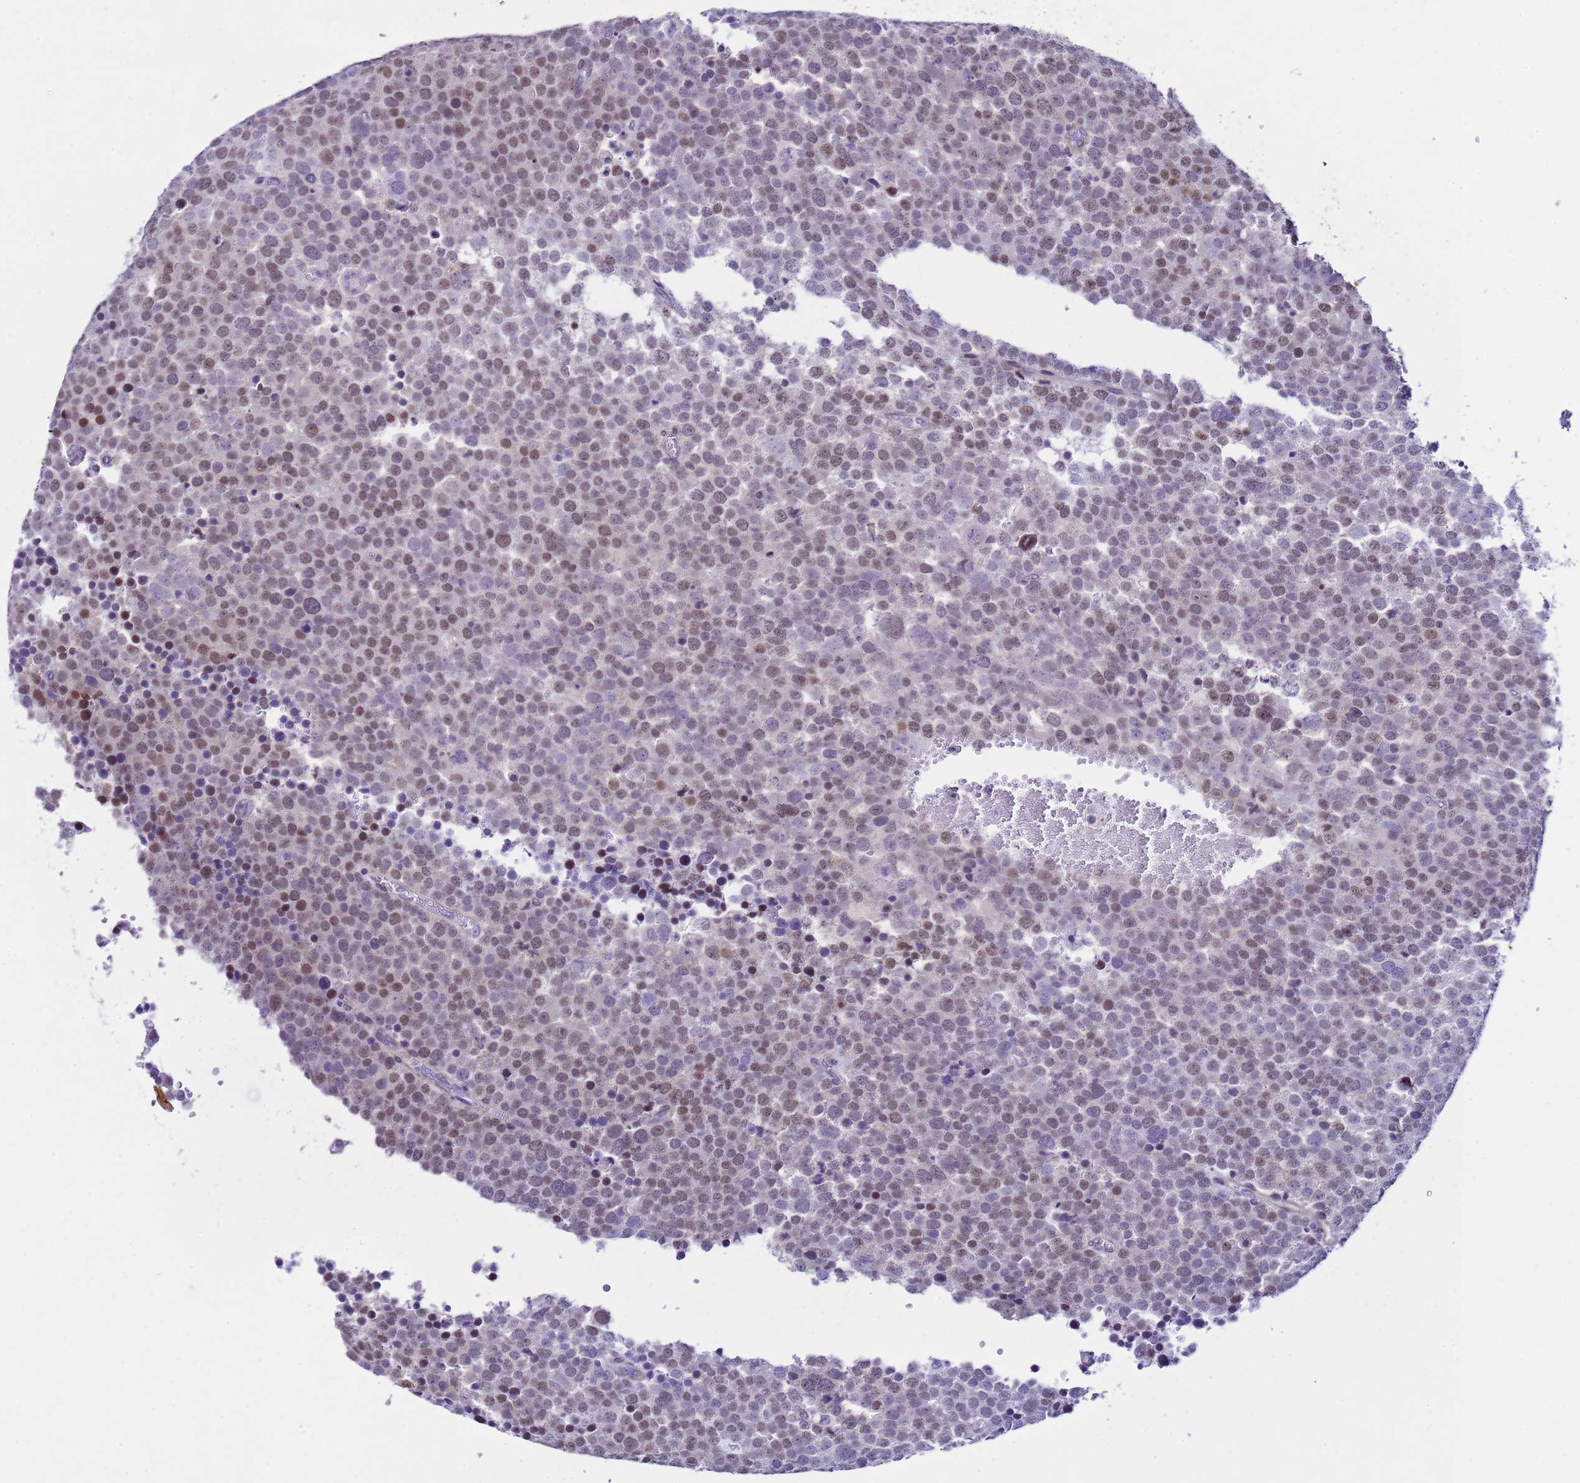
{"staining": {"intensity": "moderate", "quantity": ">75%", "location": "nuclear"}, "tissue": "testis cancer", "cell_type": "Tumor cells", "image_type": "cancer", "snomed": [{"axis": "morphology", "description": "Seminoma, NOS"}, {"axis": "topography", "description": "Testis"}], "caption": "This micrograph demonstrates immunohistochemistry (IHC) staining of human testis cancer, with medium moderate nuclear positivity in approximately >75% of tumor cells.", "gene": "BCL7A", "patient": {"sex": "male", "age": 71}}